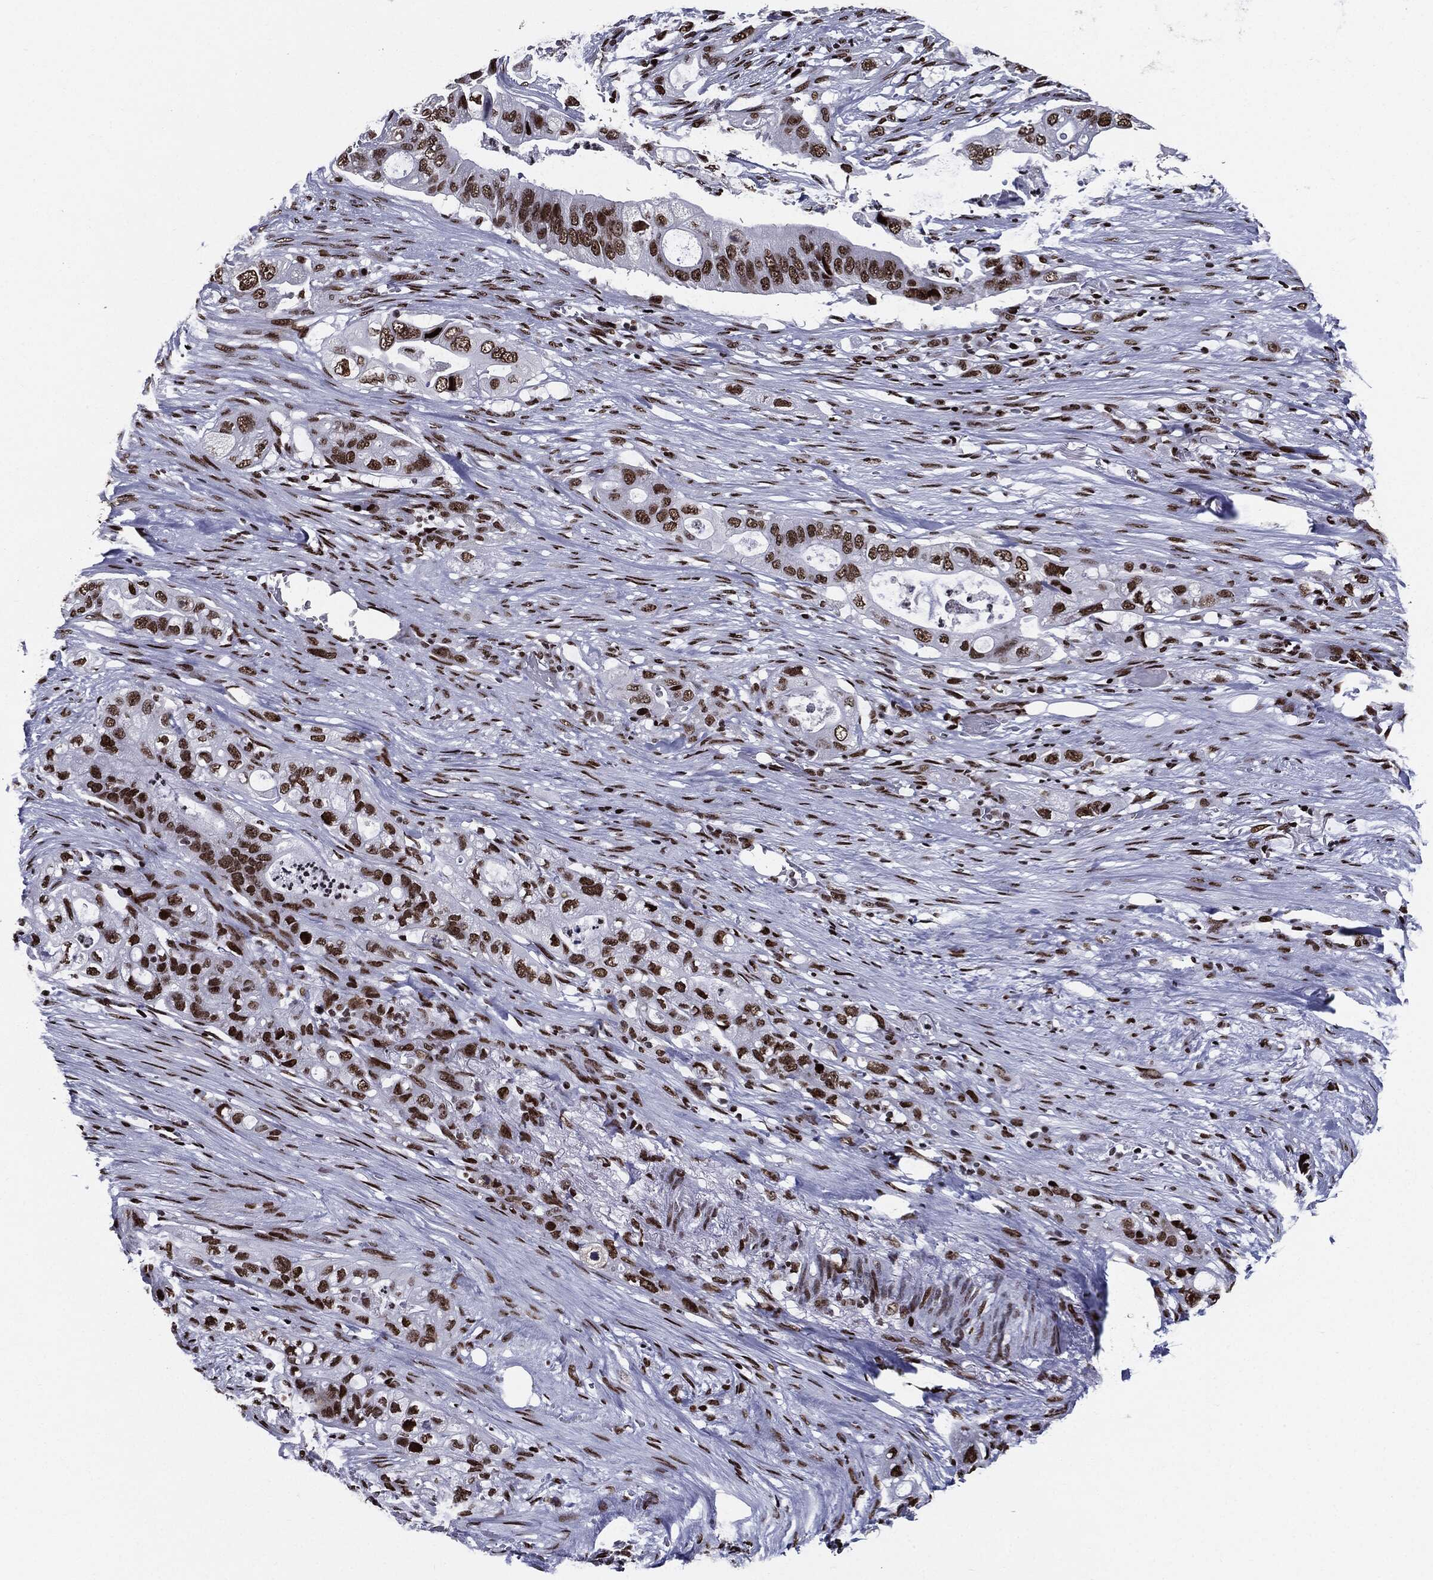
{"staining": {"intensity": "strong", "quantity": ">75%", "location": "nuclear"}, "tissue": "pancreatic cancer", "cell_type": "Tumor cells", "image_type": "cancer", "snomed": [{"axis": "morphology", "description": "Adenocarcinoma, NOS"}, {"axis": "topography", "description": "Pancreas"}], "caption": "Human pancreatic cancer (adenocarcinoma) stained with a protein marker shows strong staining in tumor cells.", "gene": "ZFP91", "patient": {"sex": "female", "age": 72}}